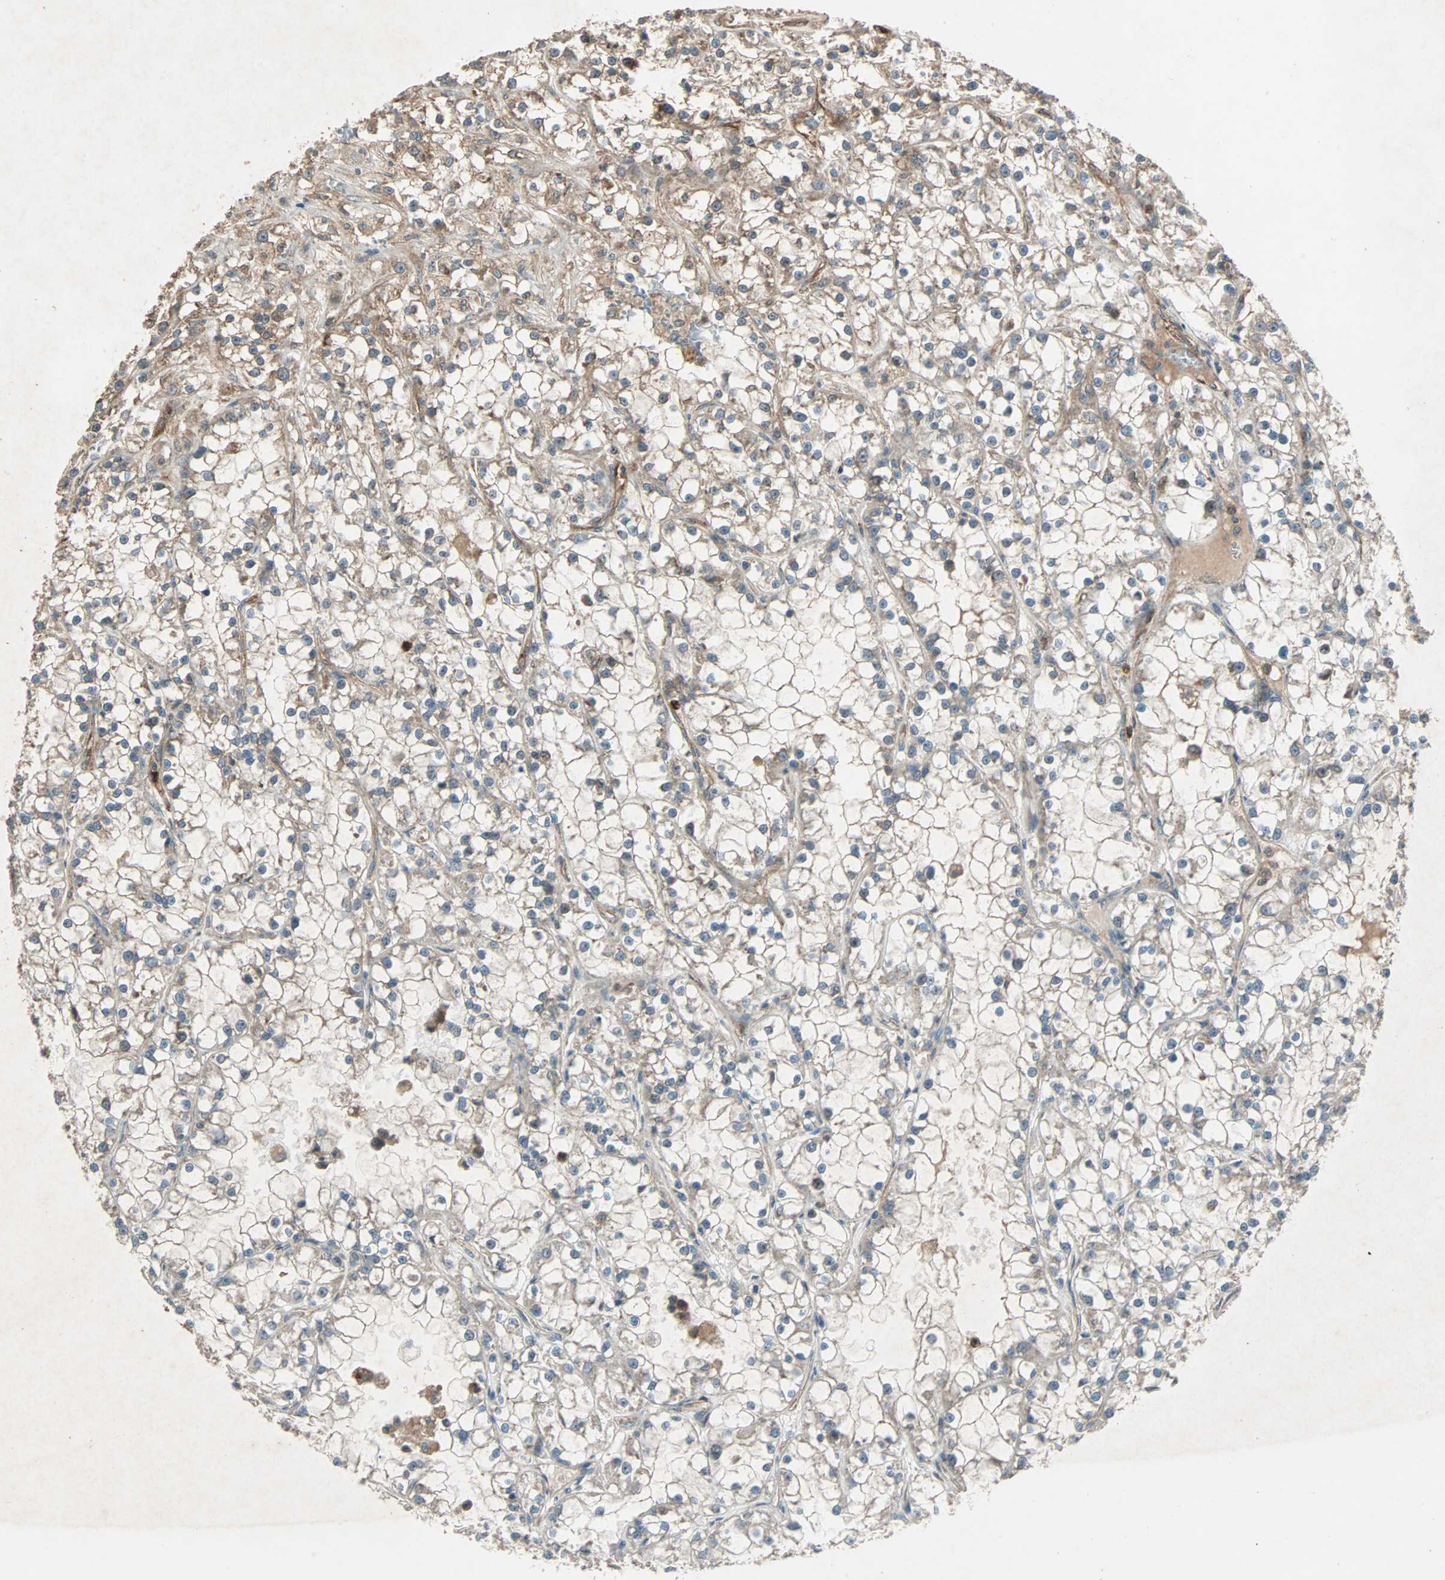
{"staining": {"intensity": "moderate", "quantity": "<25%", "location": "cytoplasmic/membranous"}, "tissue": "renal cancer", "cell_type": "Tumor cells", "image_type": "cancer", "snomed": [{"axis": "morphology", "description": "Adenocarcinoma, NOS"}, {"axis": "topography", "description": "Kidney"}], "caption": "Immunohistochemical staining of renal cancer exhibits moderate cytoplasmic/membranous protein expression in approximately <25% of tumor cells.", "gene": "GCK", "patient": {"sex": "female", "age": 52}}